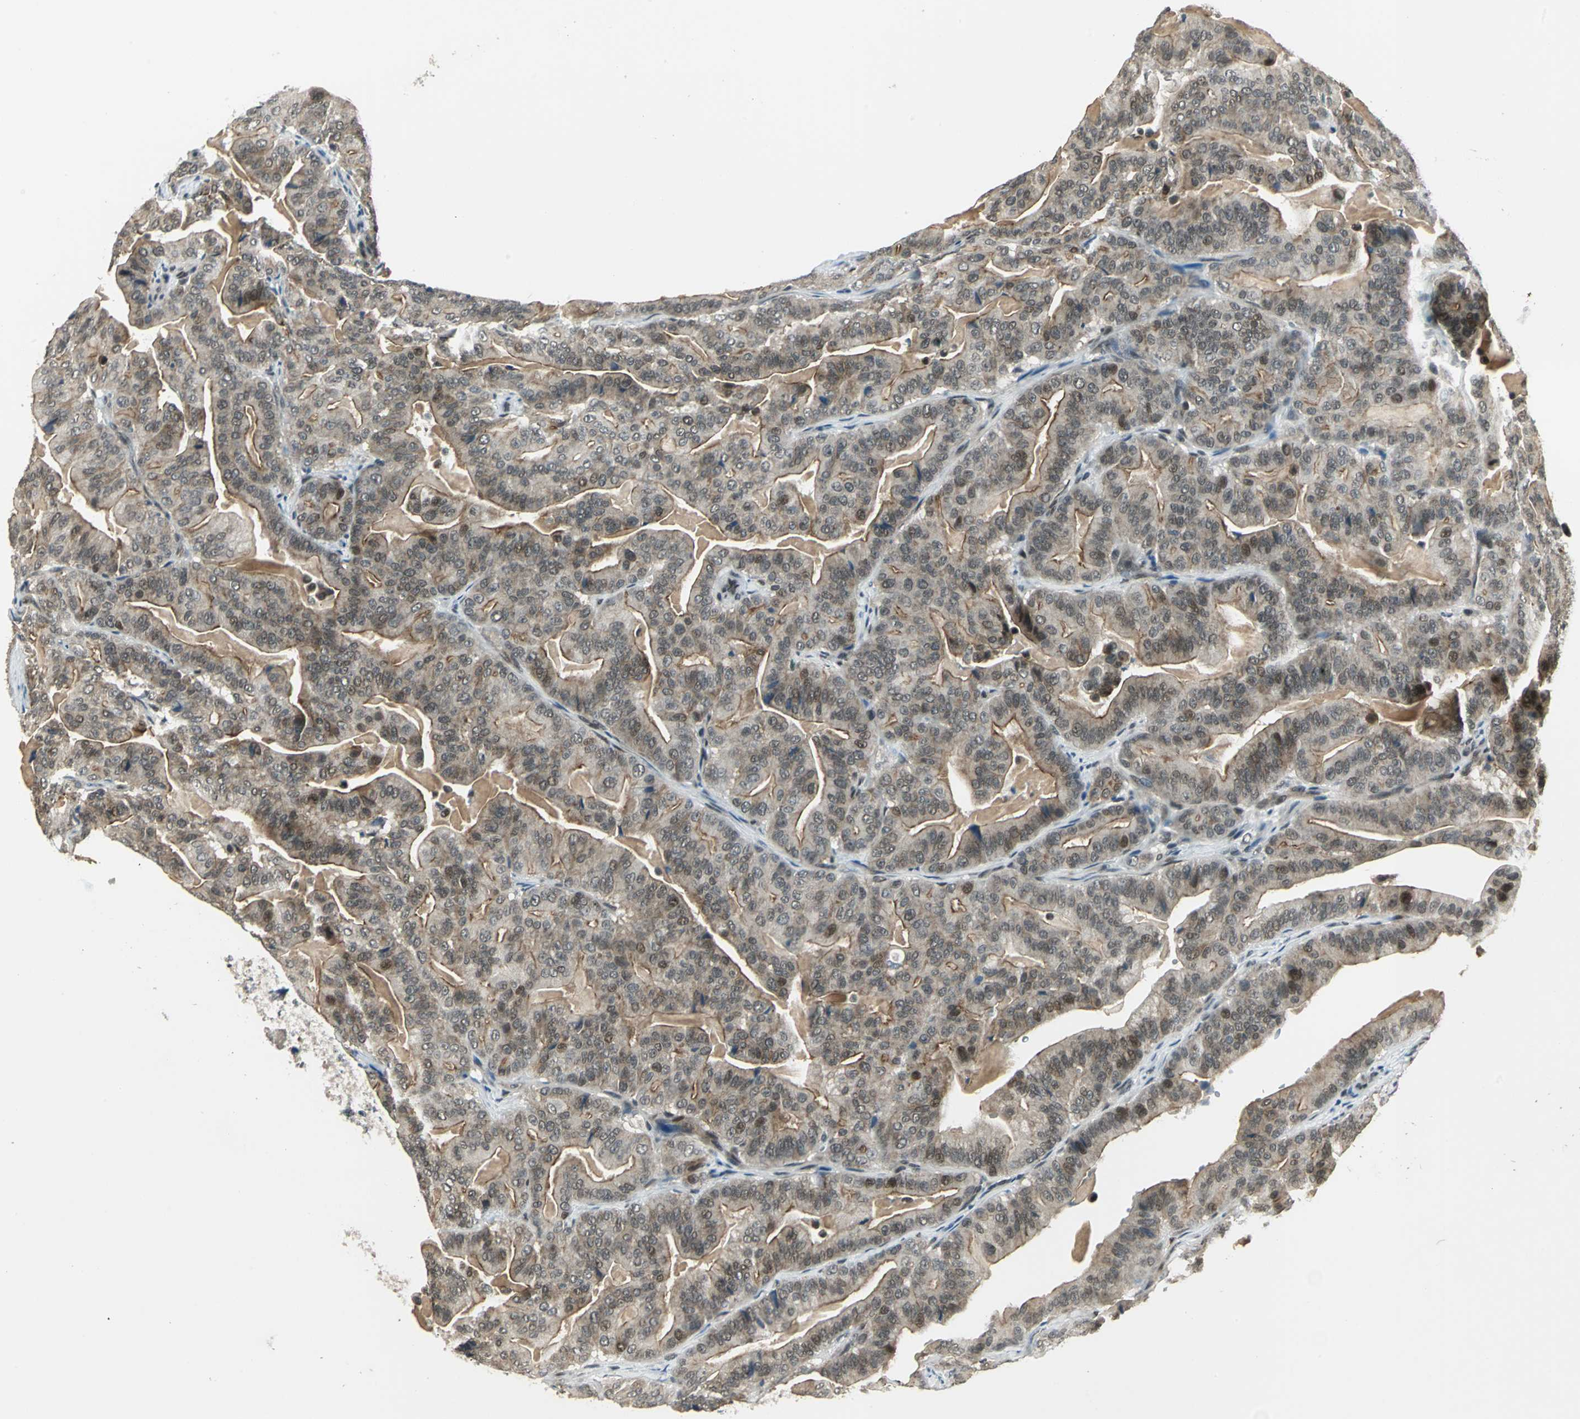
{"staining": {"intensity": "moderate", "quantity": ">75%", "location": "cytoplasmic/membranous,nuclear"}, "tissue": "pancreatic cancer", "cell_type": "Tumor cells", "image_type": "cancer", "snomed": [{"axis": "morphology", "description": "Adenocarcinoma, NOS"}, {"axis": "topography", "description": "Pancreas"}], "caption": "Protein expression analysis of human adenocarcinoma (pancreatic) reveals moderate cytoplasmic/membranous and nuclear staining in approximately >75% of tumor cells.", "gene": "RAD17", "patient": {"sex": "male", "age": 63}}